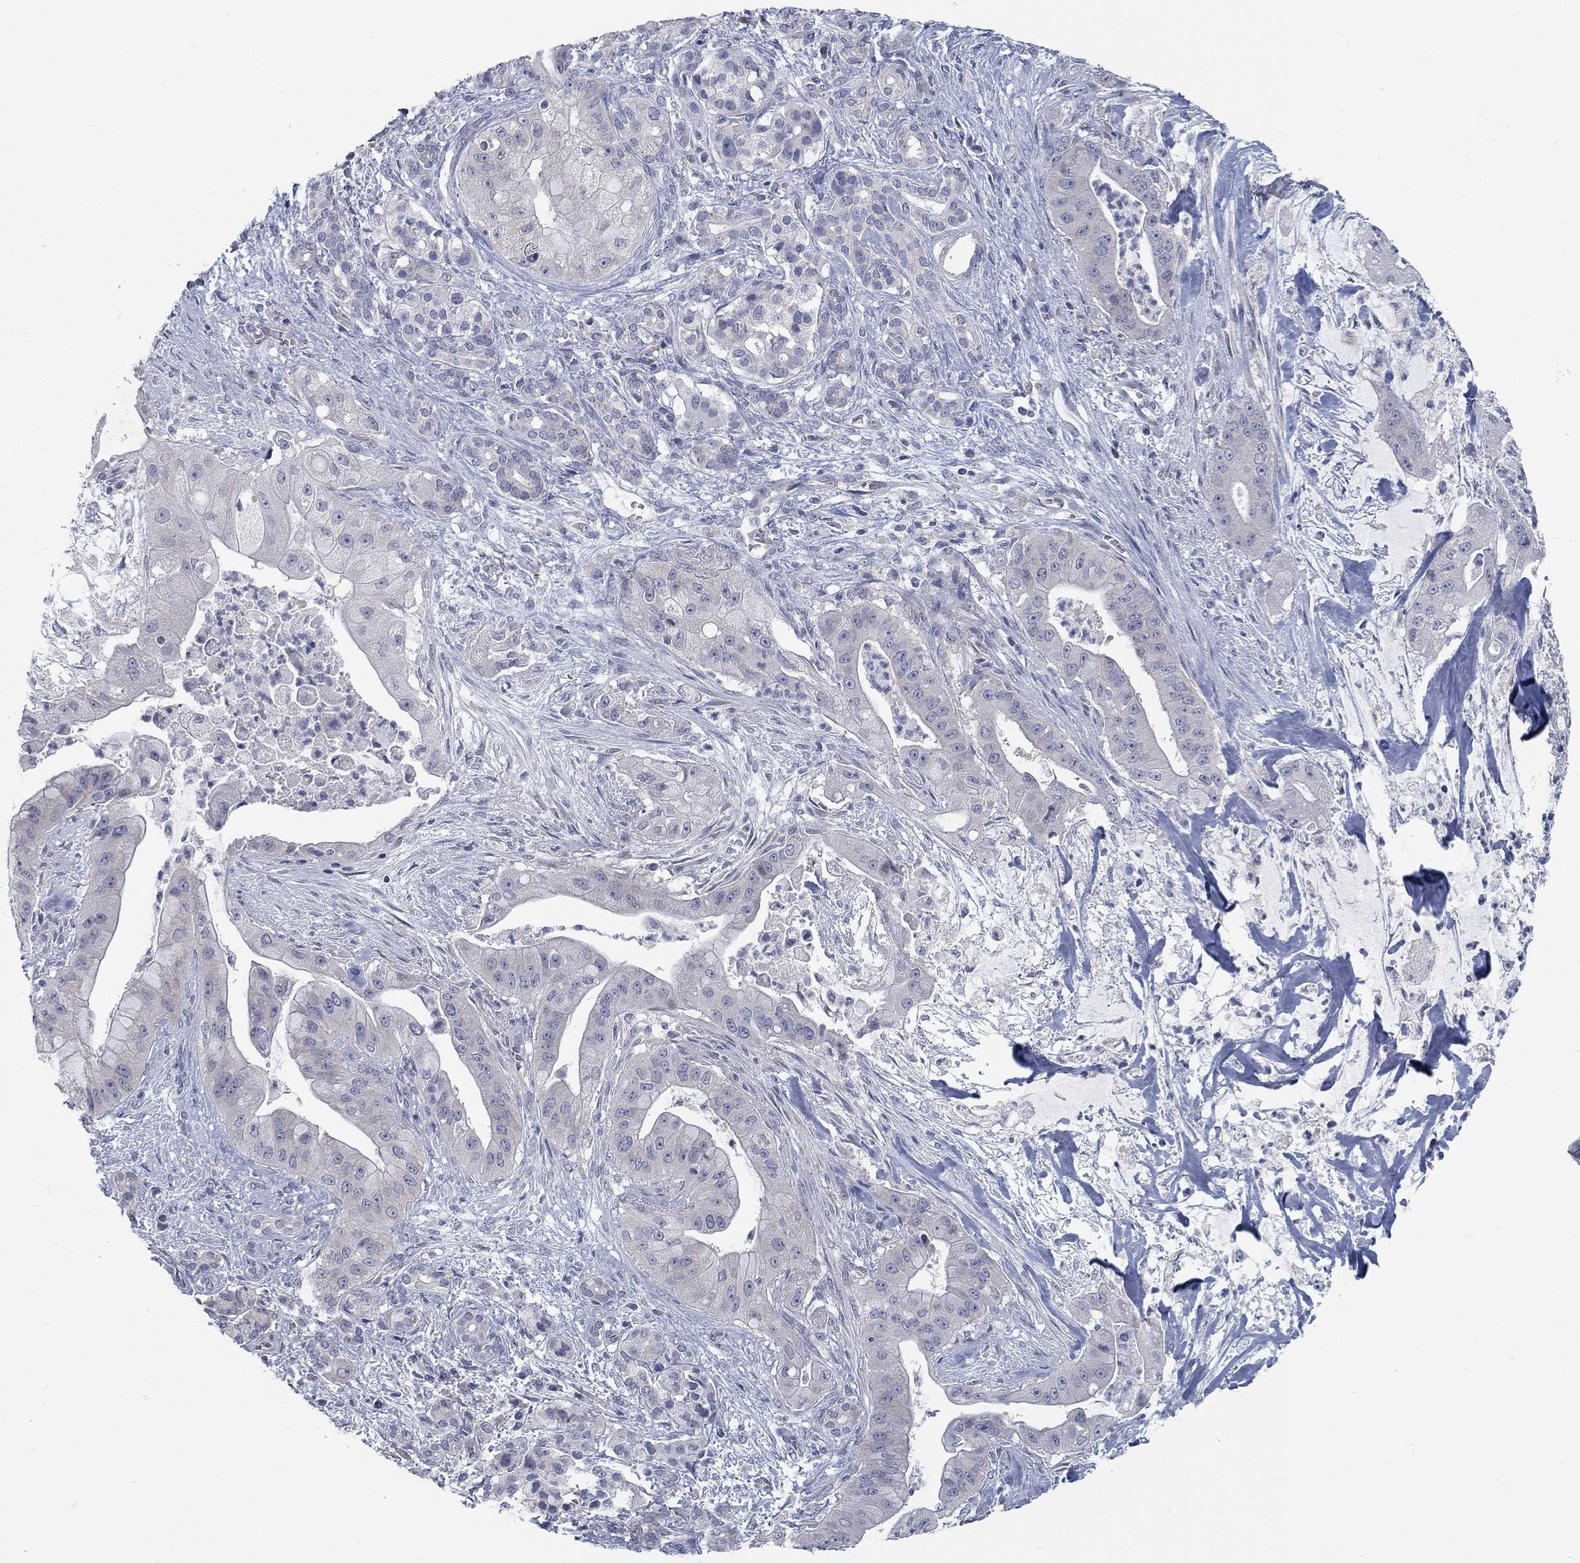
{"staining": {"intensity": "negative", "quantity": "none", "location": "none"}, "tissue": "pancreatic cancer", "cell_type": "Tumor cells", "image_type": "cancer", "snomed": [{"axis": "morphology", "description": "Normal tissue, NOS"}, {"axis": "morphology", "description": "Inflammation, NOS"}, {"axis": "morphology", "description": "Adenocarcinoma, NOS"}, {"axis": "topography", "description": "Pancreas"}], "caption": "High power microscopy micrograph of an immunohistochemistry histopathology image of pancreatic adenocarcinoma, revealing no significant expression in tumor cells.", "gene": "ATP1A3", "patient": {"sex": "male", "age": 57}}